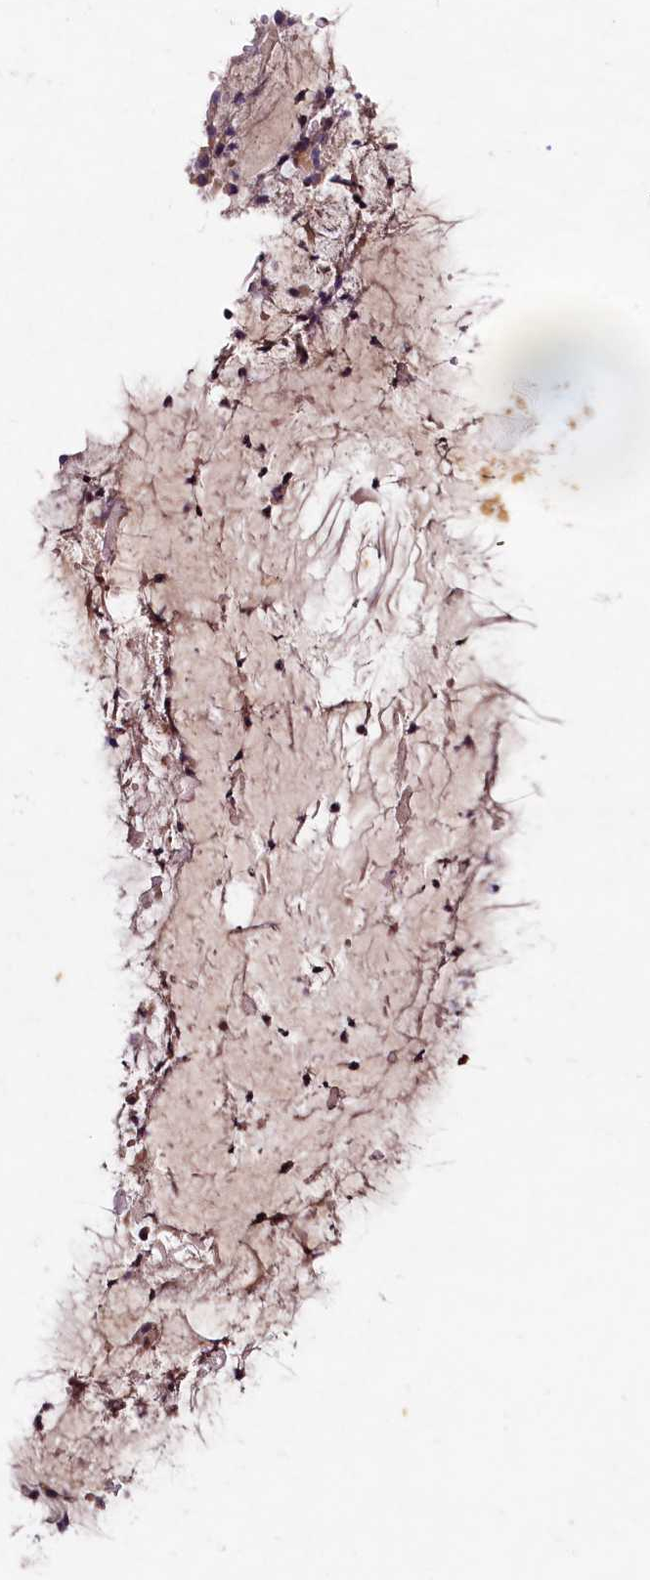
{"staining": {"intensity": "negative", "quantity": "none", "location": "none"}, "tissue": "adipose tissue", "cell_type": "Adipocytes", "image_type": "normal", "snomed": [{"axis": "morphology", "description": "Normal tissue, NOS"}, {"axis": "topography", "description": "Lymph node"}, {"axis": "topography", "description": "Cartilage tissue"}, {"axis": "topography", "description": "Bronchus"}], "caption": "IHC of normal adipose tissue shows no expression in adipocytes.", "gene": "ST7L", "patient": {"sex": "male", "age": 63}}